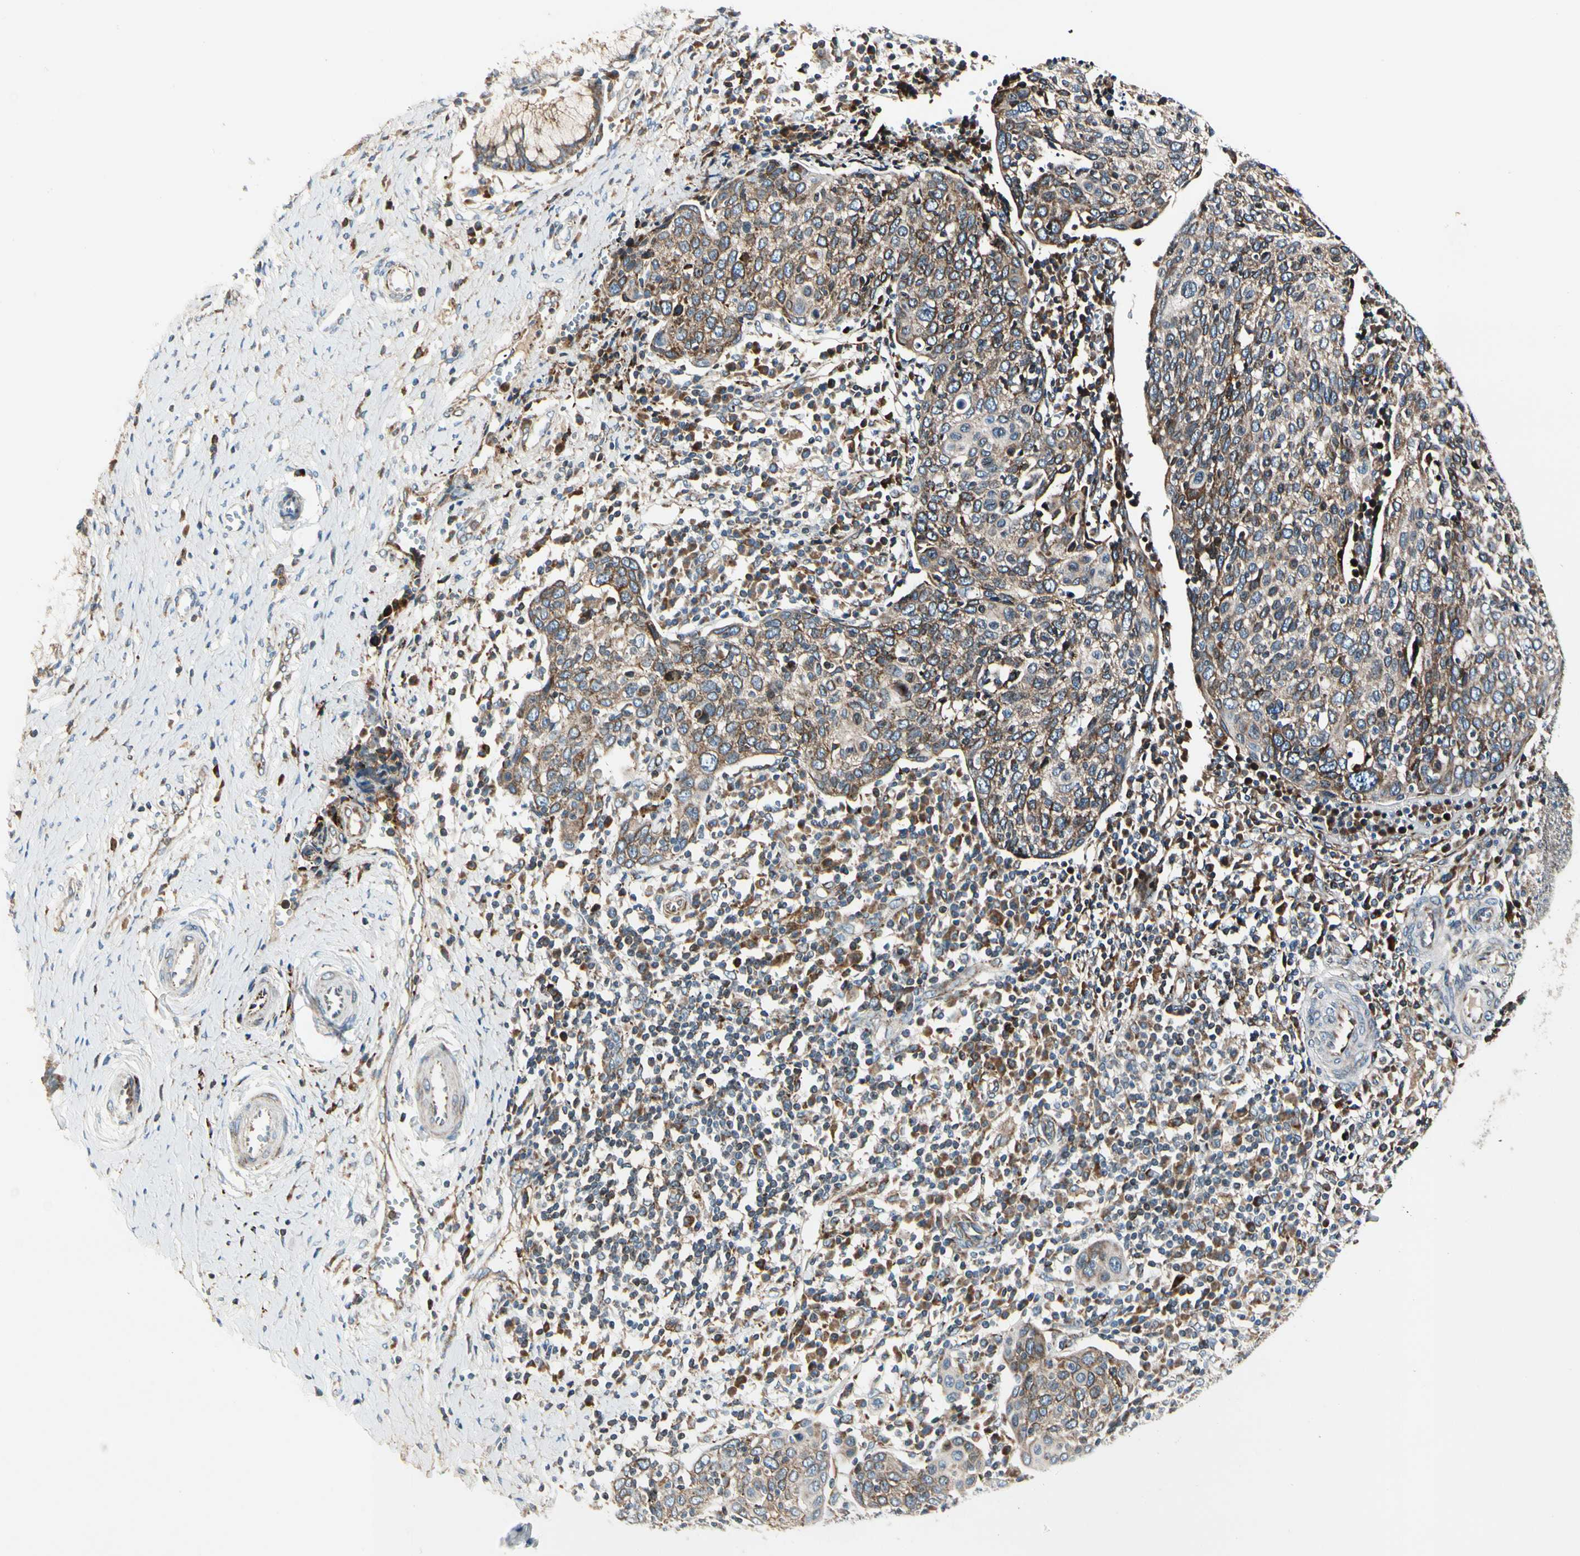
{"staining": {"intensity": "moderate", "quantity": ">75%", "location": "cytoplasmic/membranous"}, "tissue": "cervical cancer", "cell_type": "Tumor cells", "image_type": "cancer", "snomed": [{"axis": "morphology", "description": "Squamous cell carcinoma, NOS"}, {"axis": "topography", "description": "Cervix"}], "caption": "Immunohistochemistry image of cervical cancer (squamous cell carcinoma) stained for a protein (brown), which exhibits medium levels of moderate cytoplasmic/membranous positivity in about >75% of tumor cells.", "gene": "MRPL9", "patient": {"sex": "female", "age": 40}}